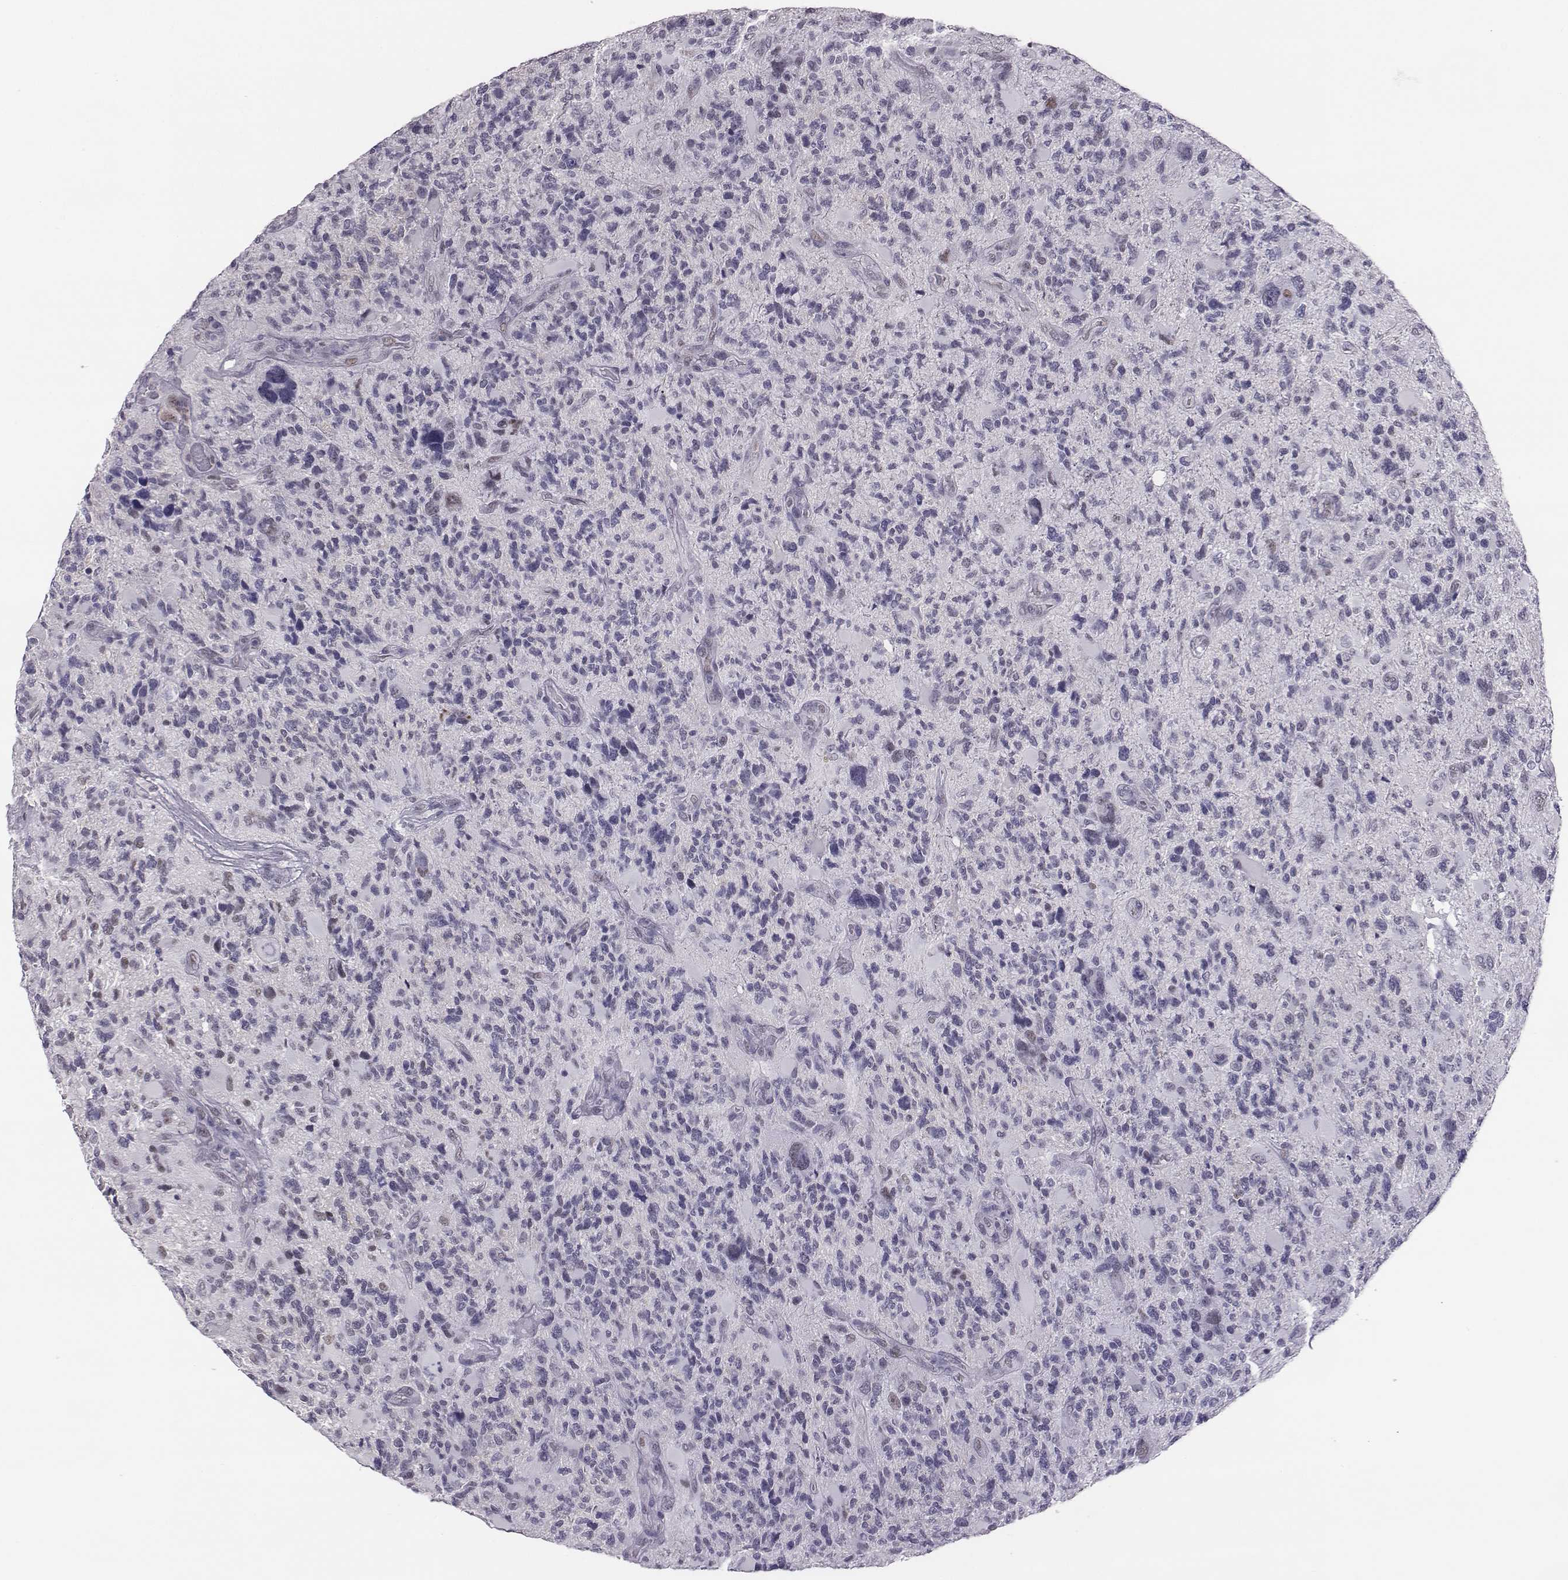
{"staining": {"intensity": "negative", "quantity": "none", "location": "none"}, "tissue": "glioma", "cell_type": "Tumor cells", "image_type": "cancer", "snomed": [{"axis": "morphology", "description": "Glioma, malignant, High grade"}, {"axis": "topography", "description": "Brain"}], "caption": "Human glioma stained for a protein using immunohistochemistry (IHC) shows no positivity in tumor cells.", "gene": "ACOD1", "patient": {"sex": "female", "age": 71}}